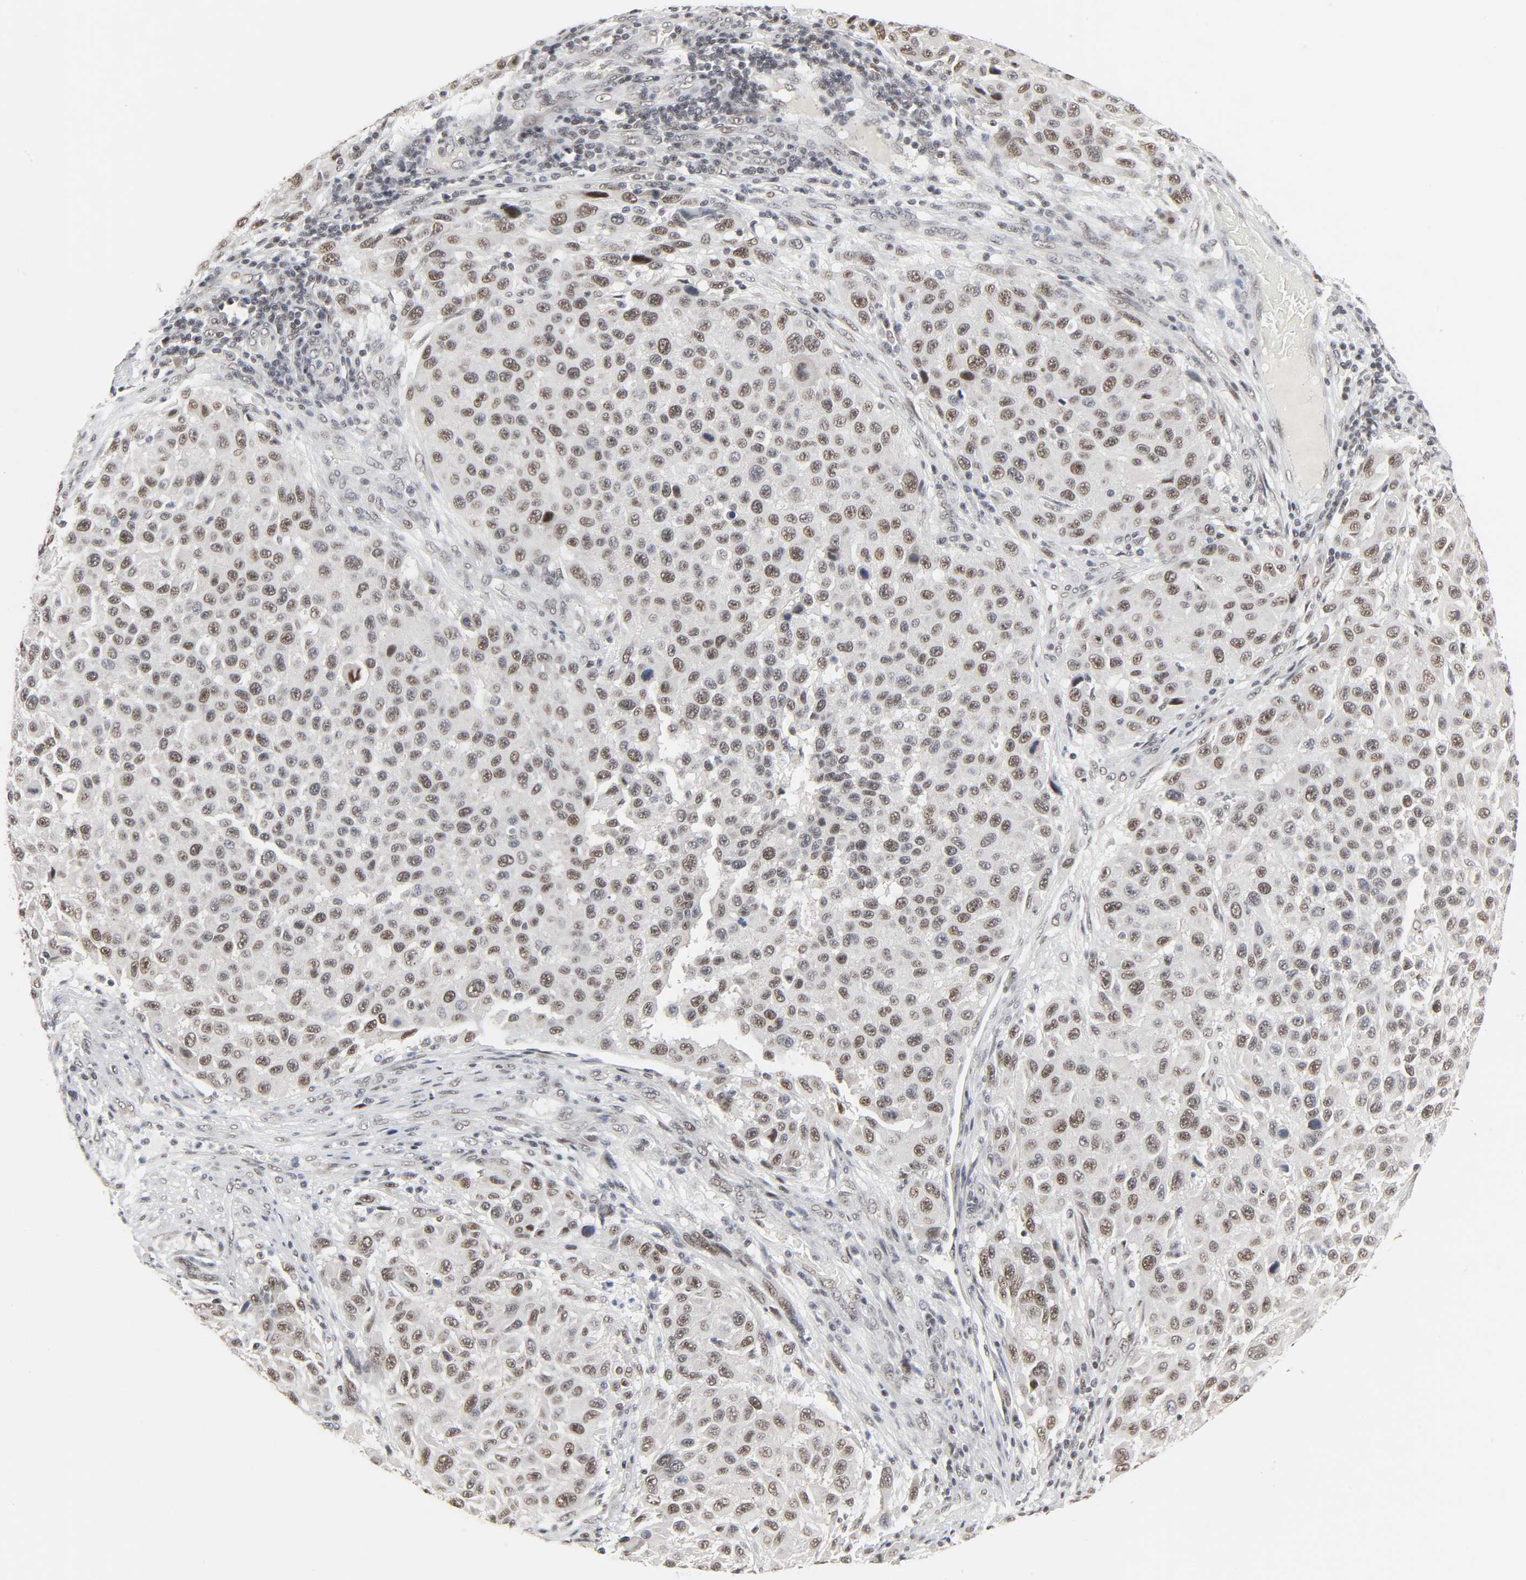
{"staining": {"intensity": "moderate", "quantity": ">75%", "location": "nuclear"}, "tissue": "melanoma", "cell_type": "Tumor cells", "image_type": "cancer", "snomed": [{"axis": "morphology", "description": "Malignant melanoma, Metastatic site"}, {"axis": "topography", "description": "Lymph node"}], "caption": "Immunohistochemical staining of human malignant melanoma (metastatic site) reveals medium levels of moderate nuclear protein staining in about >75% of tumor cells.", "gene": "MUC1", "patient": {"sex": "male", "age": 61}}